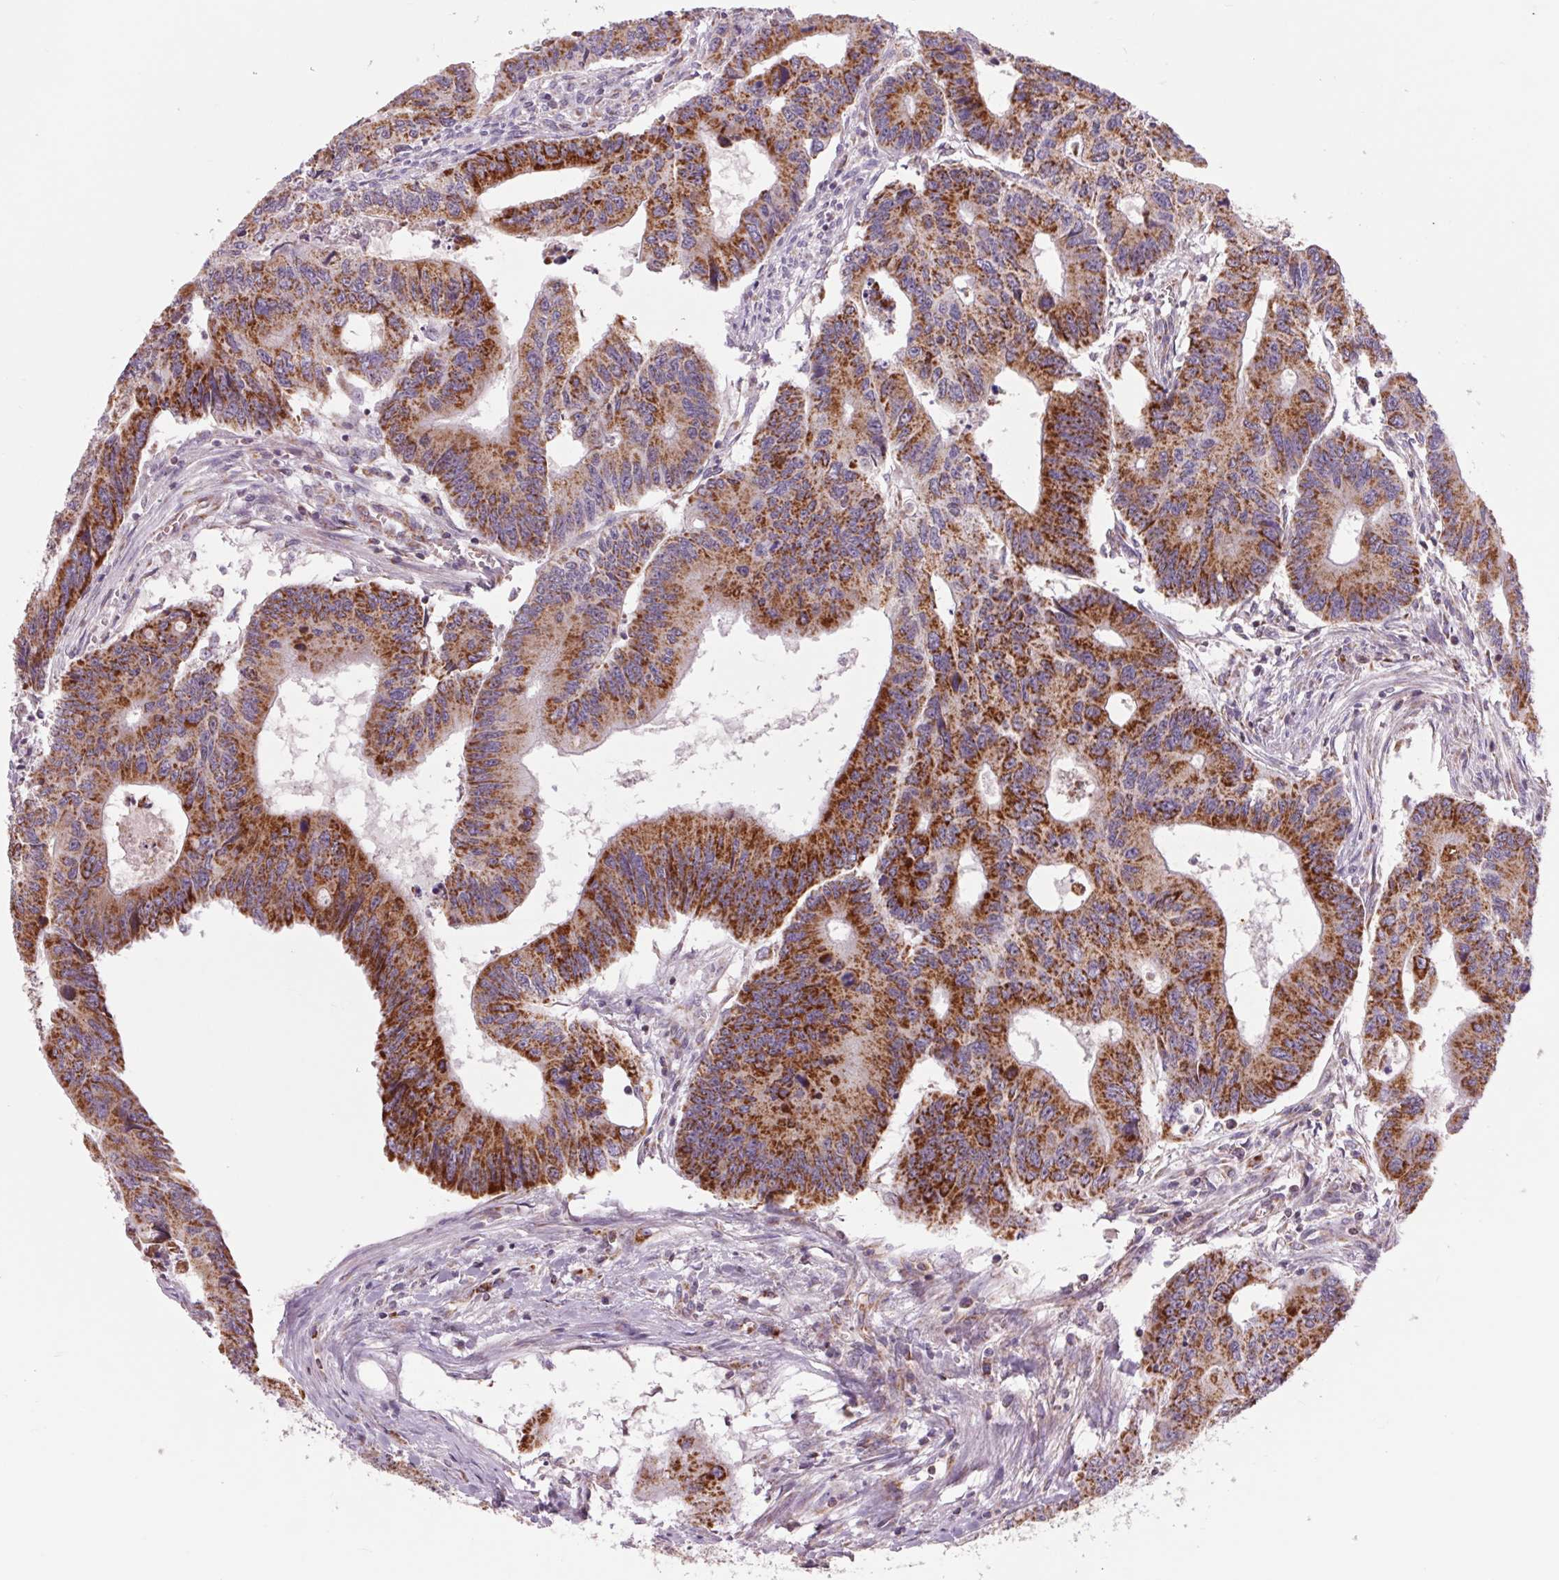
{"staining": {"intensity": "strong", "quantity": "25%-75%", "location": "cytoplasmic/membranous"}, "tissue": "colorectal cancer", "cell_type": "Tumor cells", "image_type": "cancer", "snomed": [{"axis": "morphology", "description": "Adenocarcinoma, NOS"}, {"axis": "topography", "description": "Colon"}], "caption": "Colorectal cancer stained with a brown dye demonstrates strong cytoplasmic/membranous positive expression in approximately 25%-75% of tumor cells.", "gene": "COX6A1", "patient": {"sex": "male", "age": 53}}